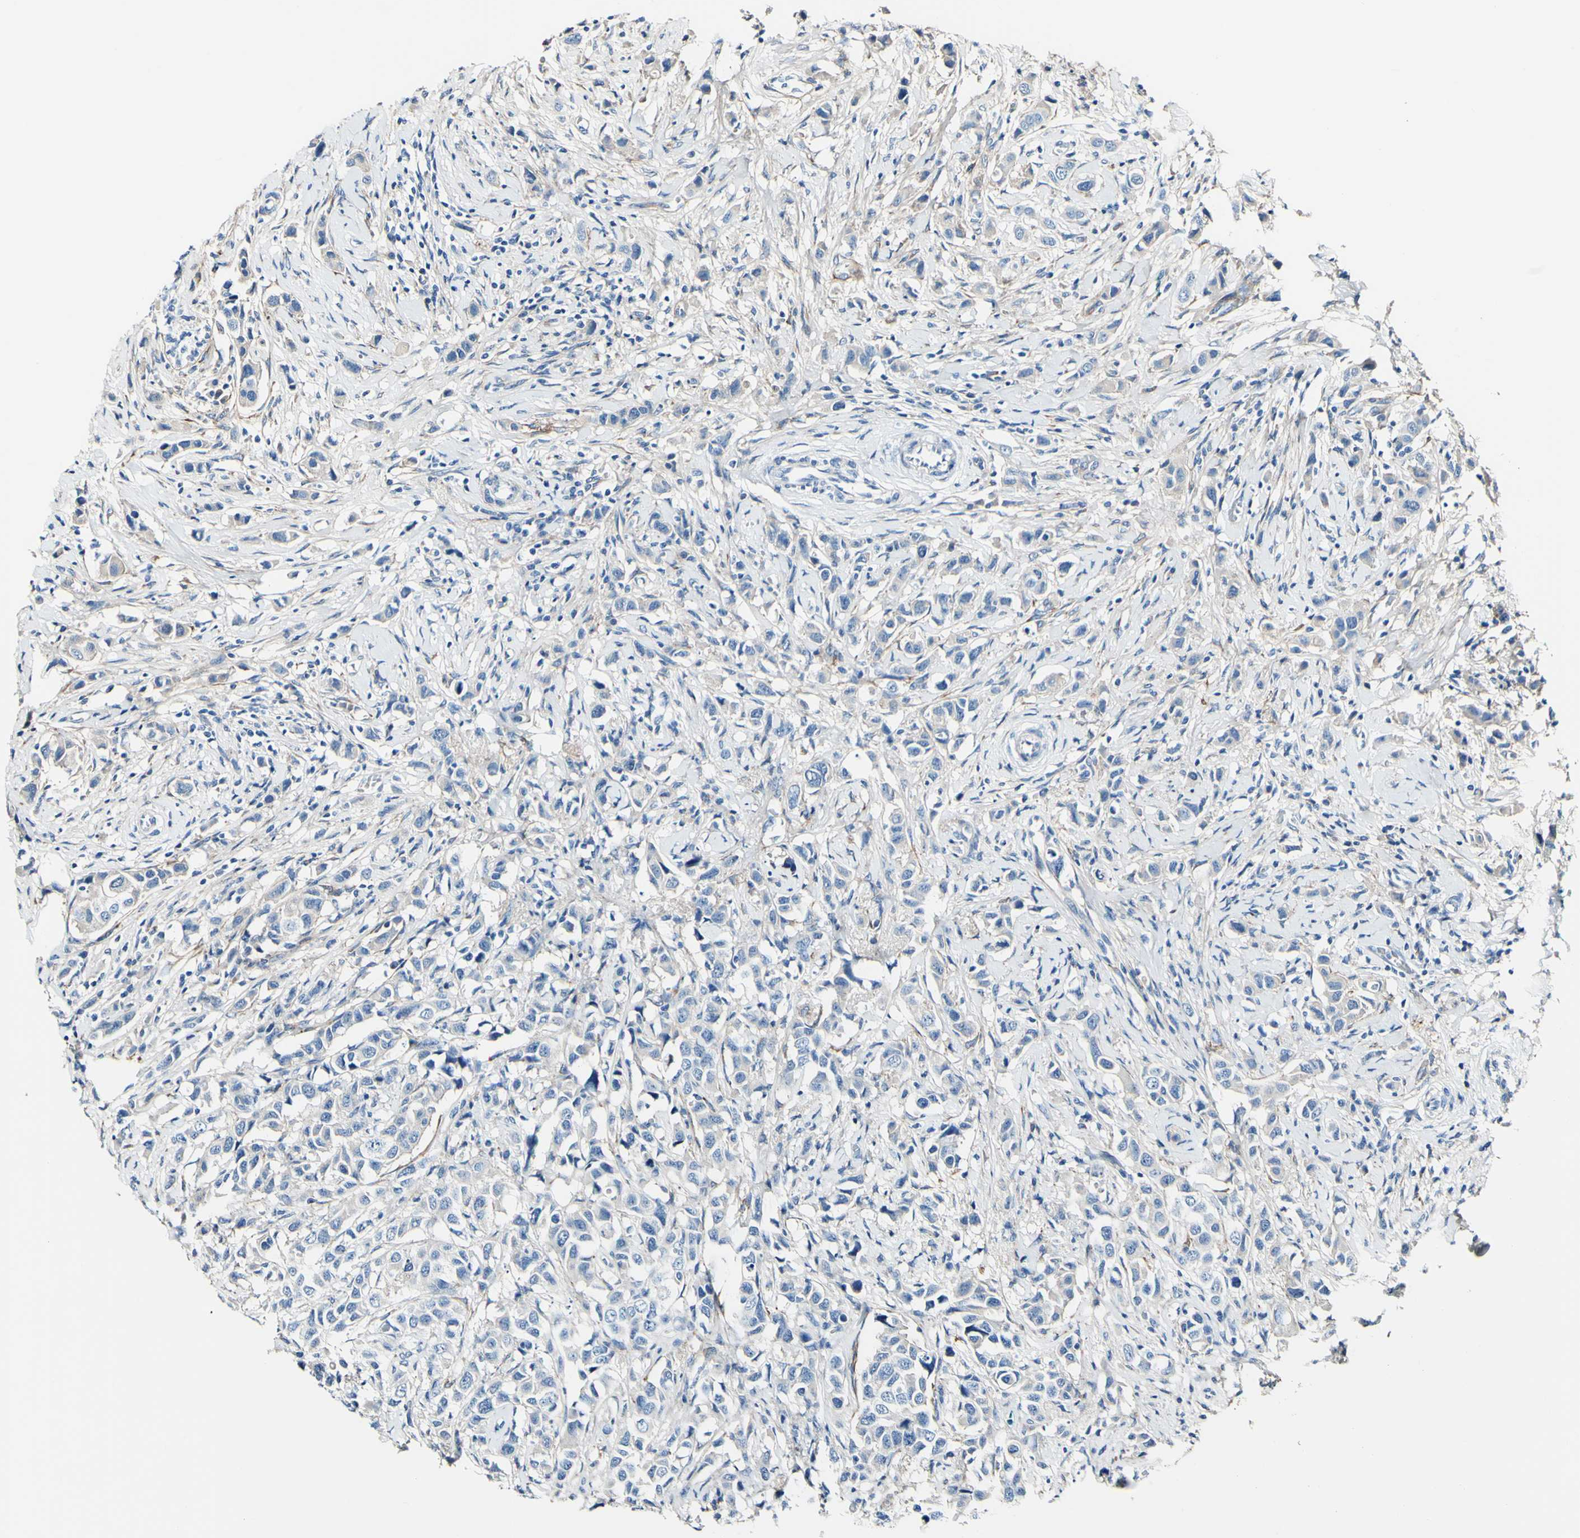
{"staining": {"intensity": "negative", "quantity": "none", "location": "none"}, "tissue": "breast cancer", "cell_type": "Tumor cells", "image_type": "cancer", "snomed": [{"axis": "morphology", "description": "Normal tissue, NOS"}, {"axis": "morphology", "description": "Duct carcinoma"}, {"axis": "topography", "description": "Breast"}], "caption": "Micrograph shows no protein staining in tumor cells of breast invasive ductal carcinoma tissue.", "gene": "COL6A3", "patient": {"sex": "female", "age": 50}}